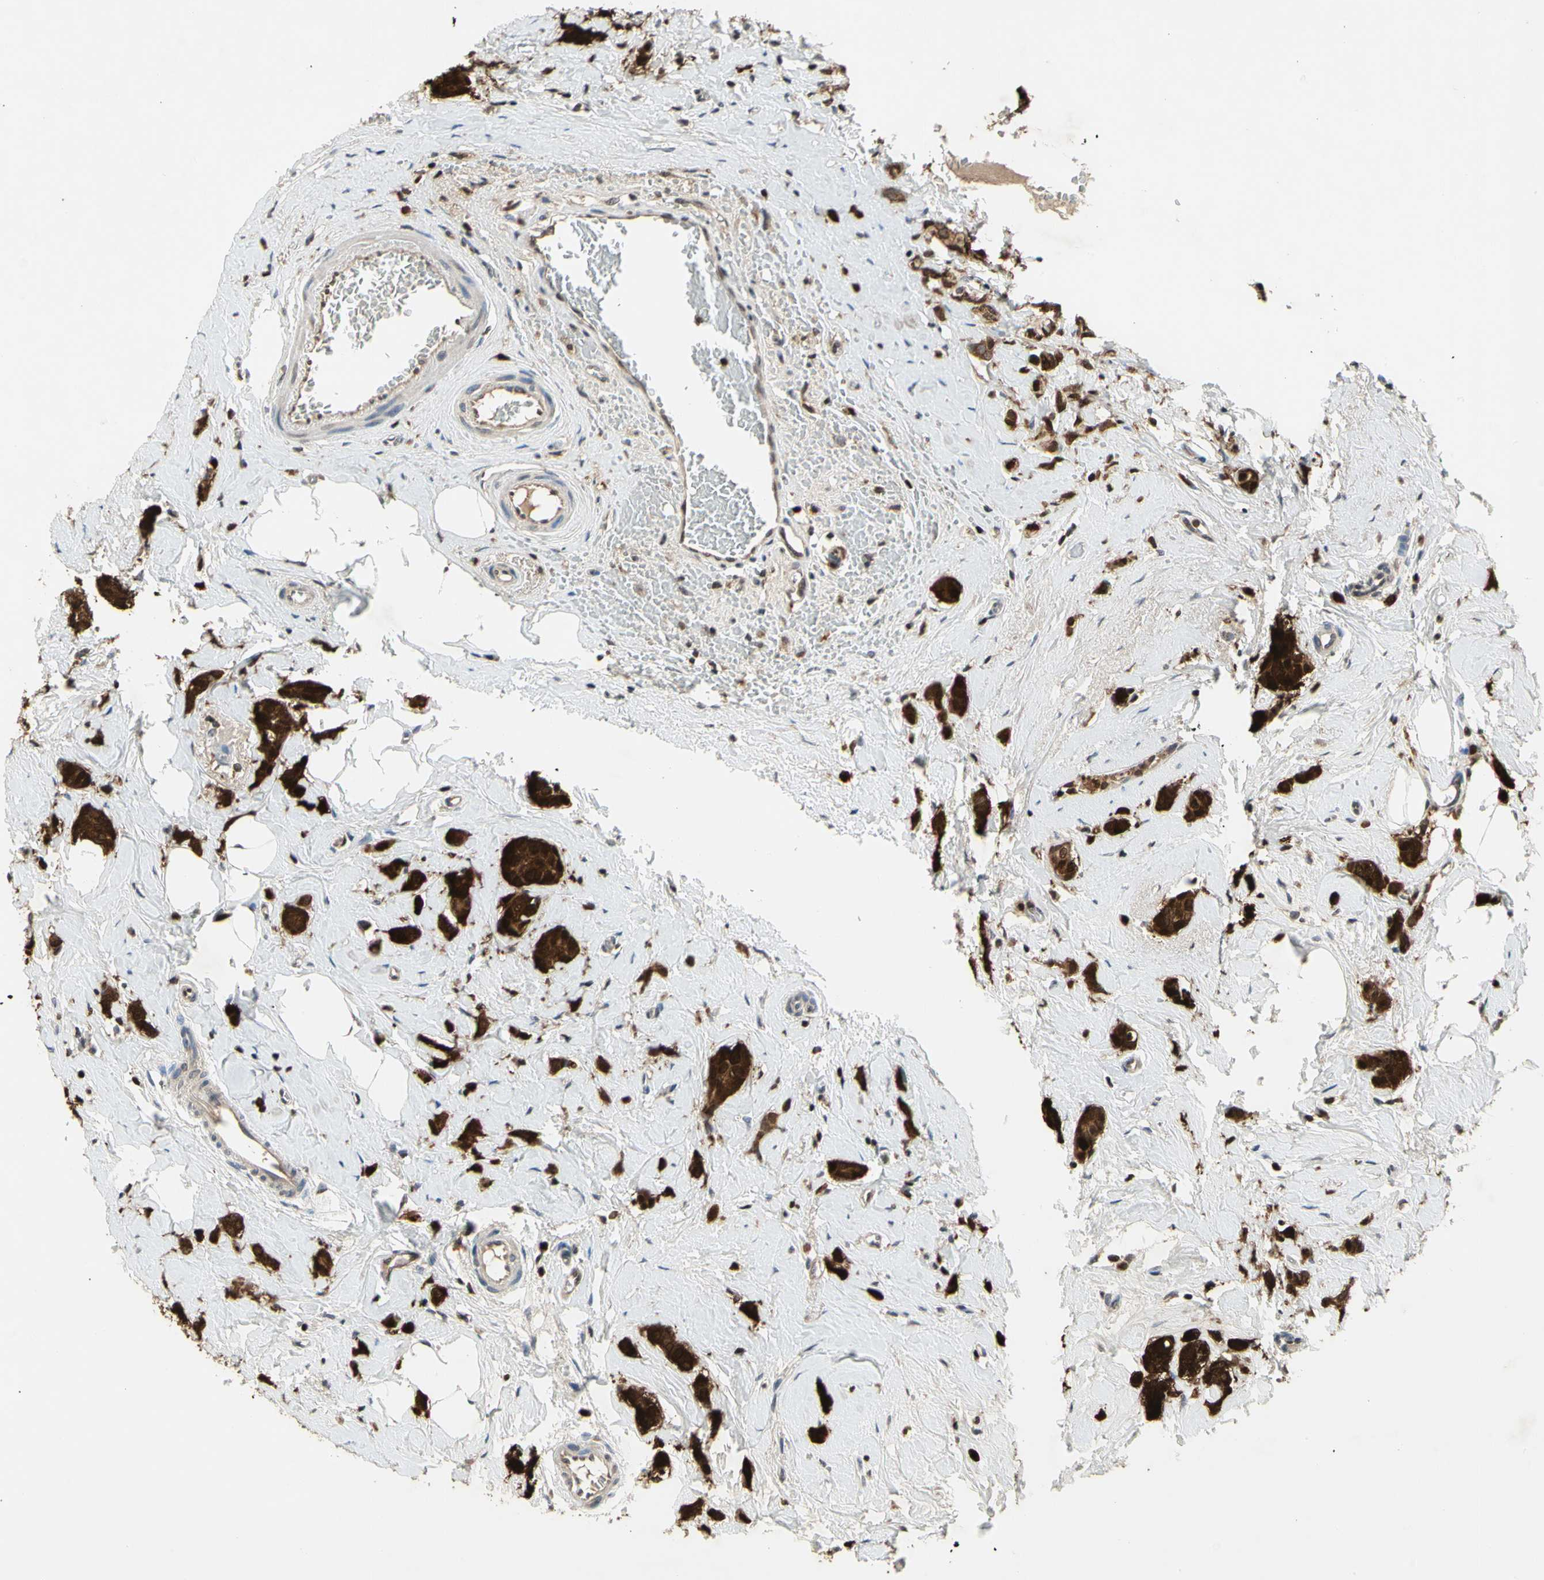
{"staining": {"intensity": "strong", "quantity": ">75%", "location": "cytoplasmic/membranous,nuclear"}, "tissue": "breast cancer", "cell_type": "Tumor cells", "image_type": "cancer", "snomed": [{"axis": "morphology", "description": "Lobular carcinoma"}, {"axis": "topography", "description": "Breast"}], "caption": "This image demonstrates immunohistochemistry staining of breast cancer (lobular carcinoma), with high strong cytoplasmic/membranous and nuclear staining in approximately >75% of tumor cells.", "gene": "GSR", "patient": {"sex": "female", "age": 60}}